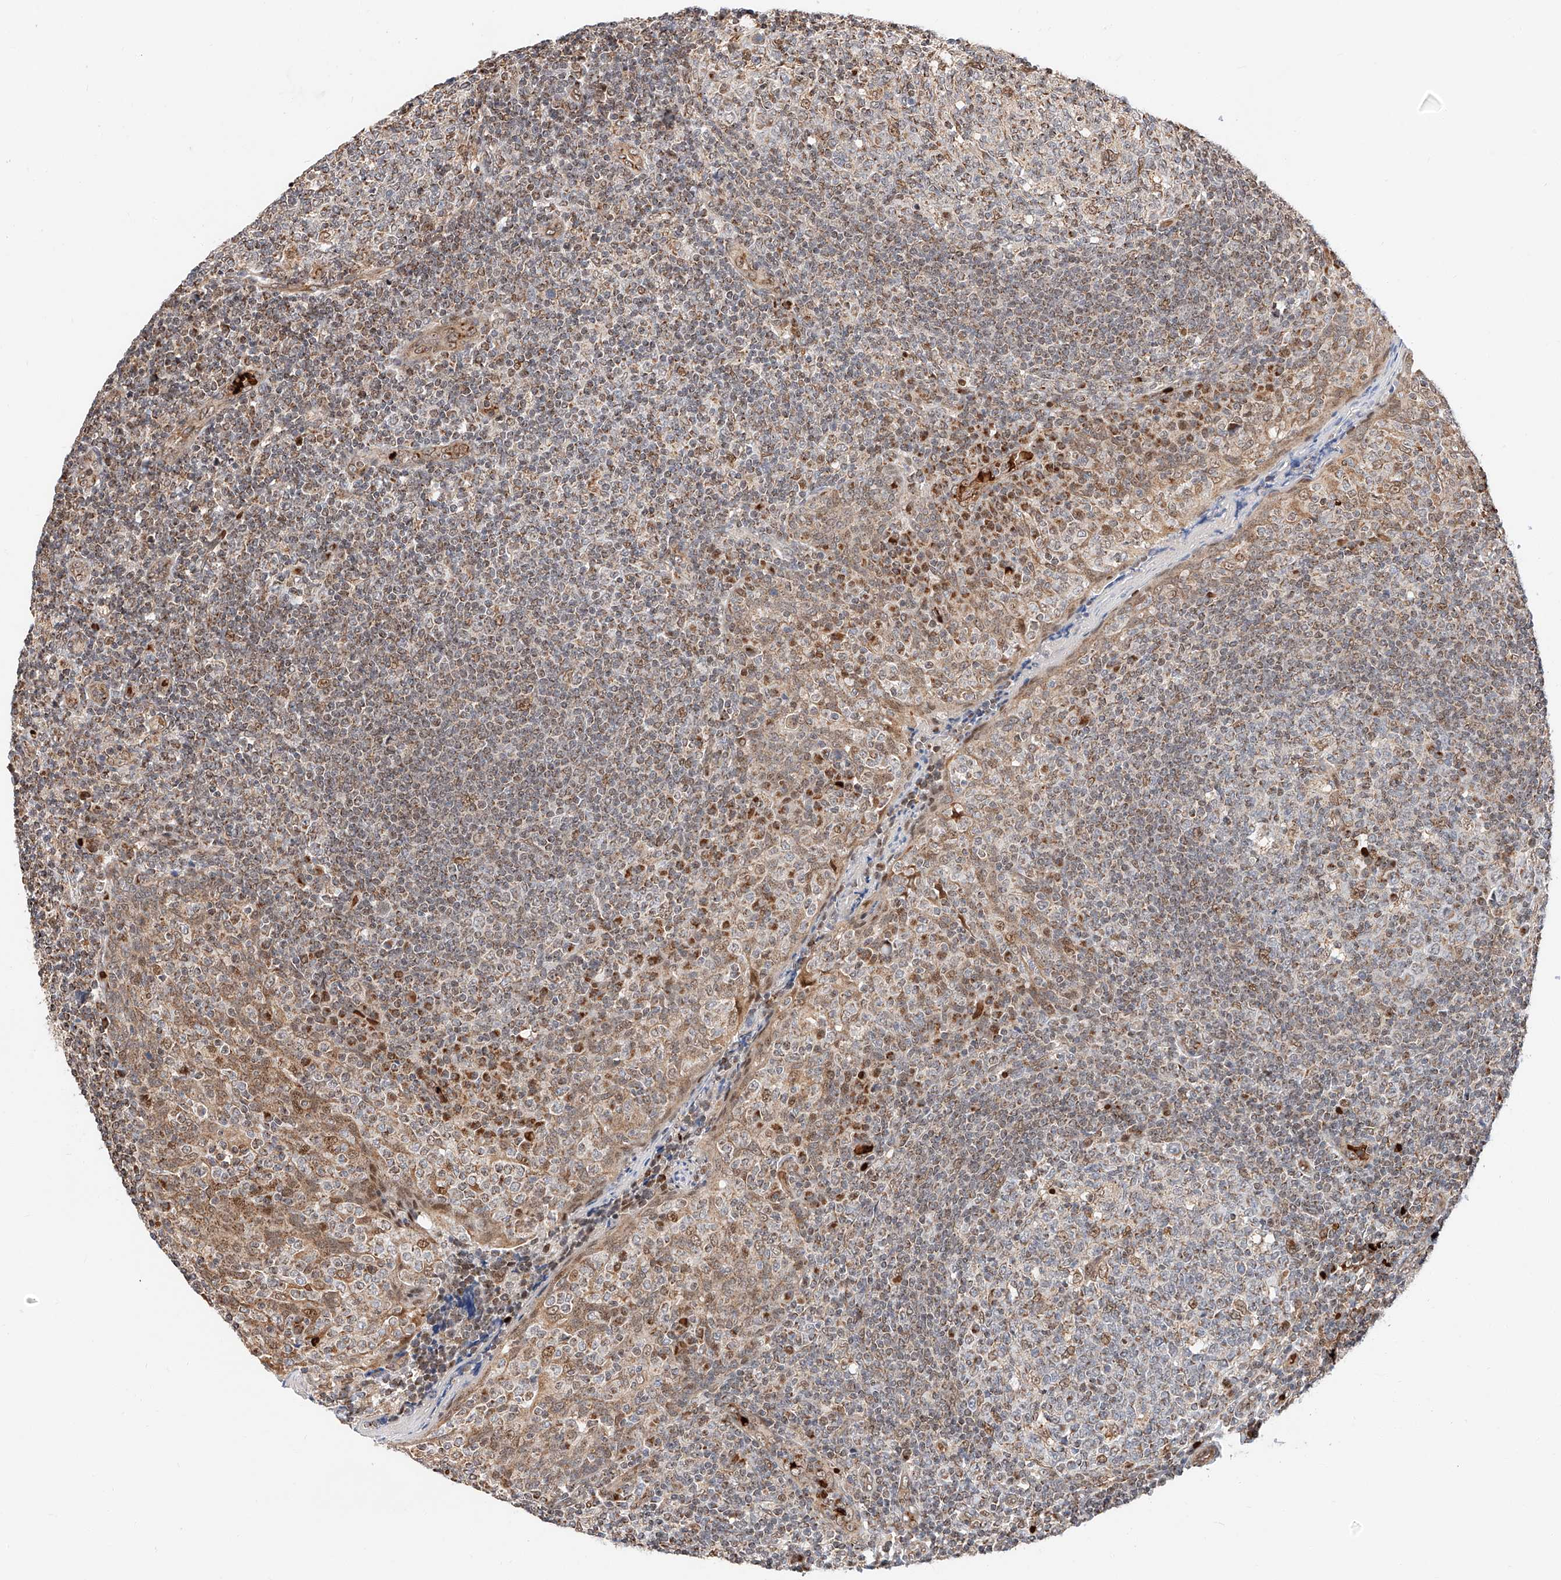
{"staining": {"intensity": "moderate", "quantity": "<25%", "location": "cytoplasmic/membranous,nuclear"}, "tissue": "tonsil", "cell_type": "Germinal center cells", "image_type": "normal", "snomed": [{"axis": "morphology", "description": "Normal tissue, NOS"}, {"axis": "topography", "description": "Tonsil"}], "caption": "High-power microscopy captured an immunohistochemistry histopathology image of normal tonsil, revealing moderate cytoplasmic/membranous,nuclear staining in approximately <25% of germinal center cells. Using DAB (brown) and hematoxylin (blue) stains, captured at high magnification using brightfield microscopy.", "gene": "THTPA", "patient": {"sex": "female", "age": 19}}